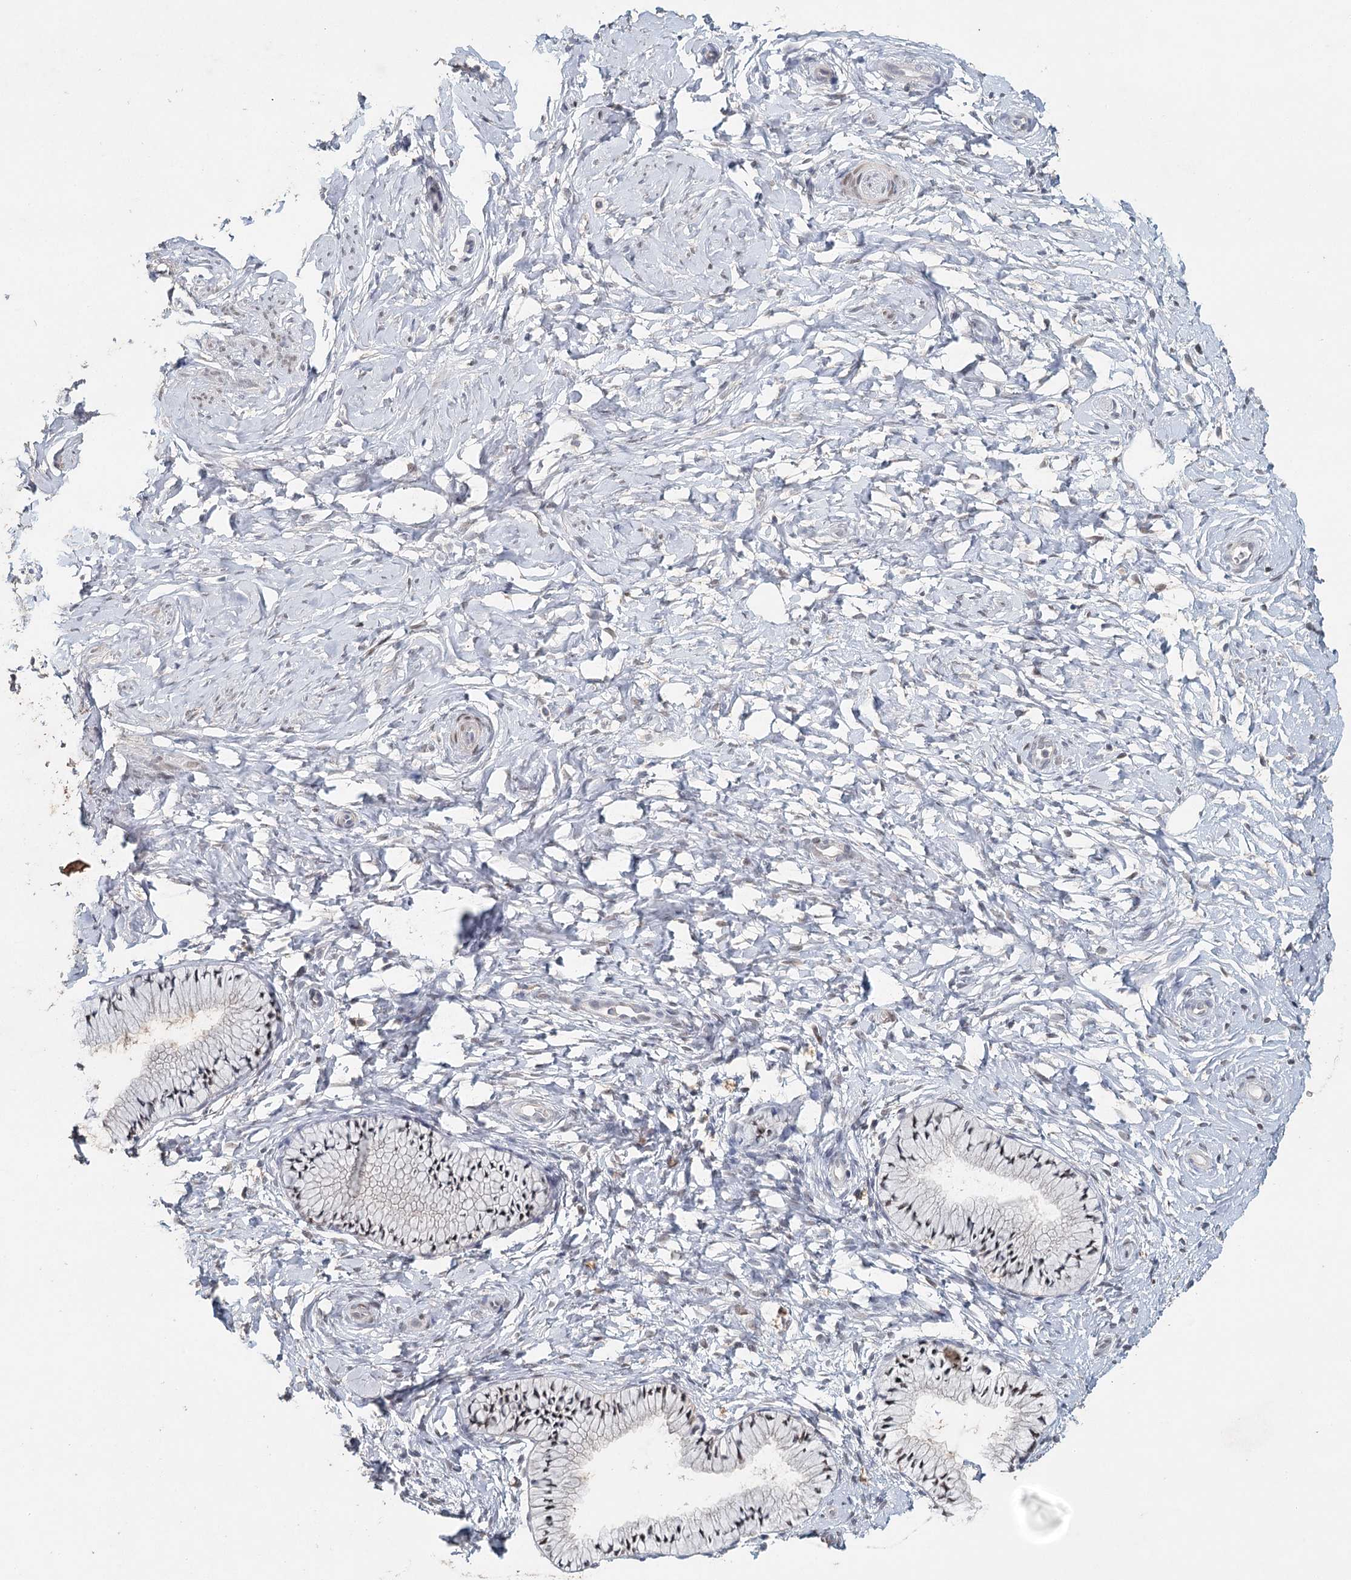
{"staining": {"intensity": "weak", "quantity": ">75%", "location": "nuclear"}, "tissue": "cervix", "cell_type": "Glandular cells", "image_type": "normal", "snomed": [{"axis": "morphology", "description": "Normal tissue, NOS"}, {"axis": "topography", "description": "Cervix"}], "caption": "Glandular cells reveal low levels of weak nuclear positivity in about >75% of cells in benign cervix. The staining was performed using DAB to visualize the protein expression in brown, while the nuclei were stained in blue with hematoxylin (Magnification: 20x).", "gene": "ADK", "patient": {"sex": "female", "age": 33}}